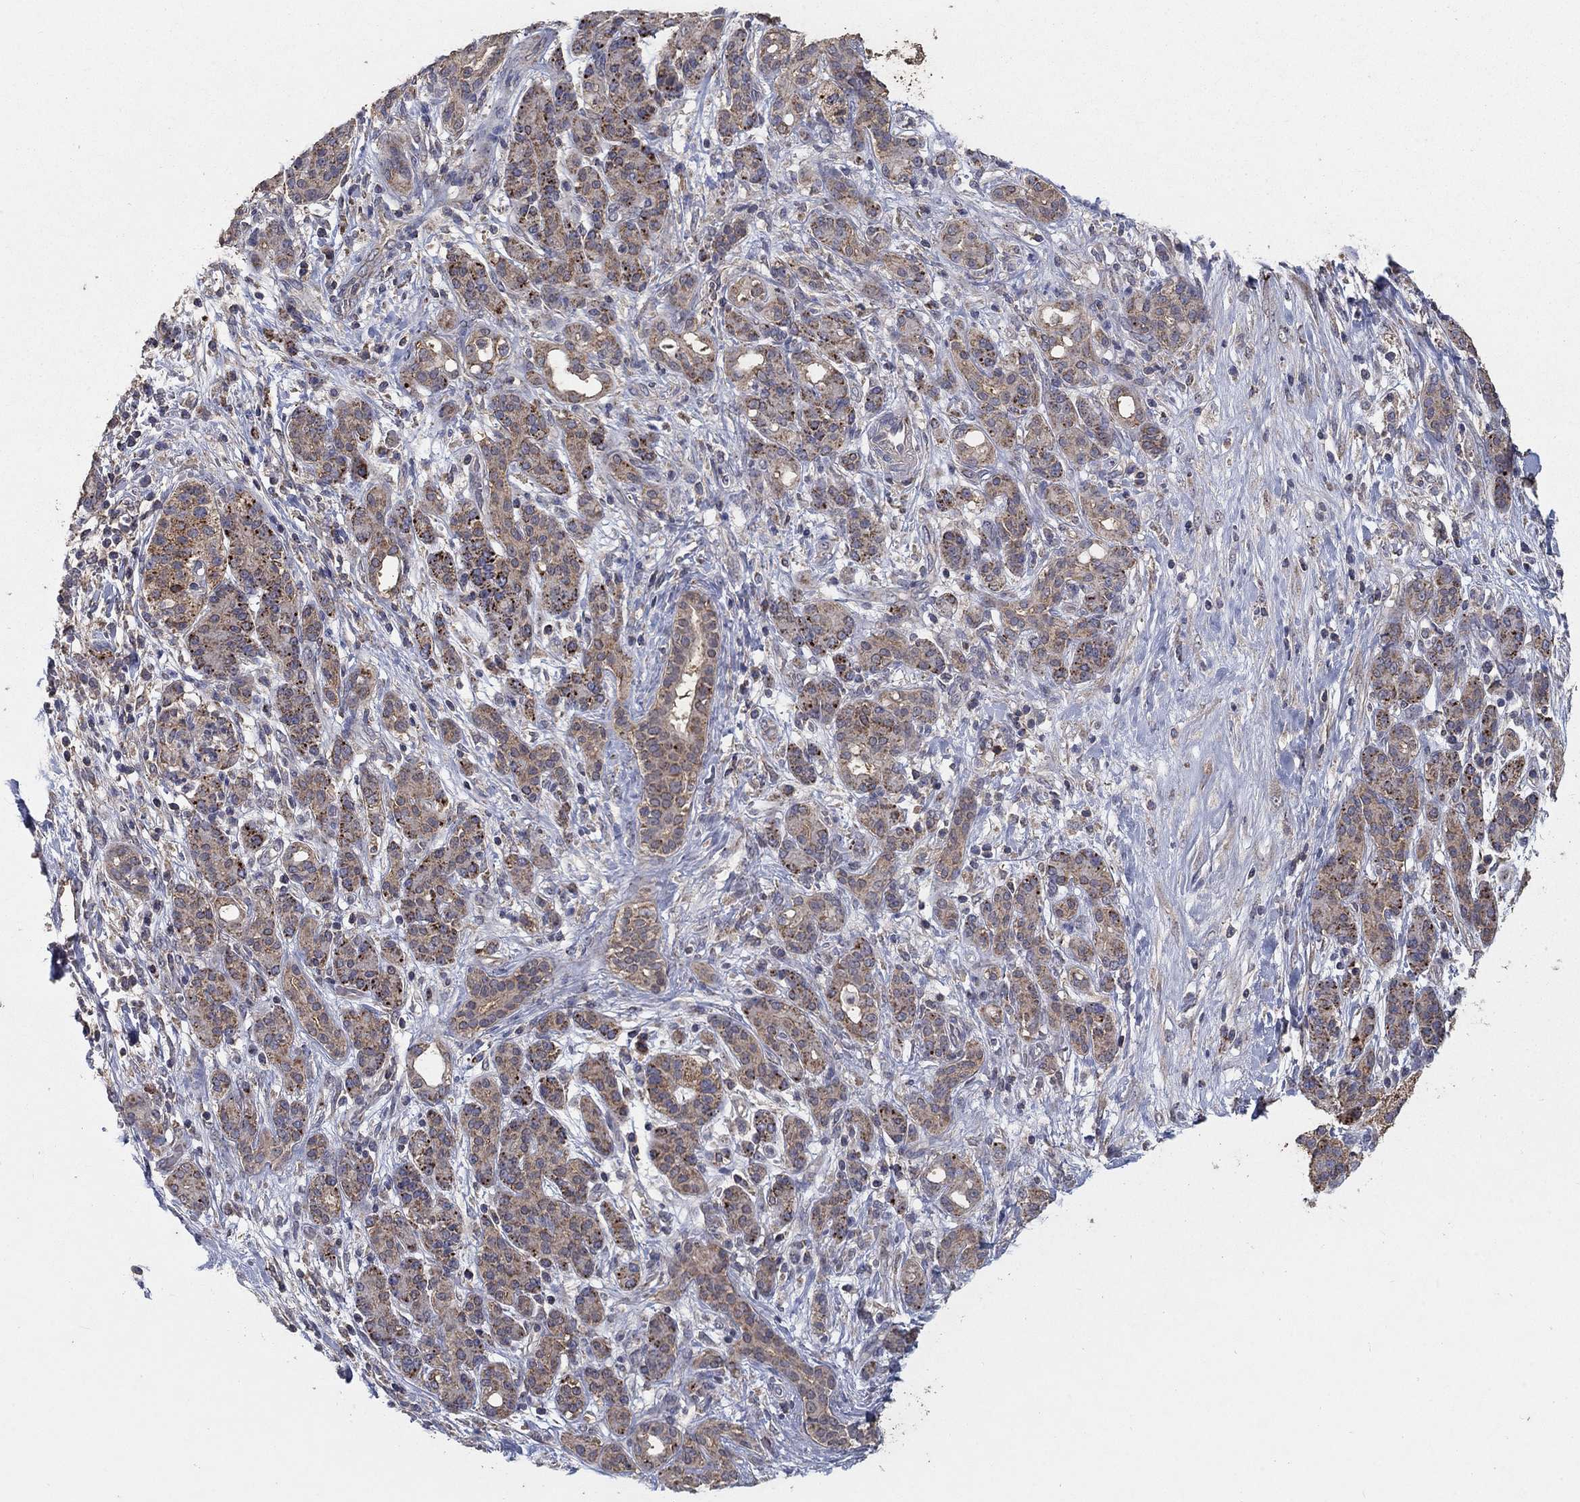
{"staining": {"intensity": "moderate", "quantity": ">75%", "location": "cytoplasmic/membranous"}, "tissue": "pancreatic cancer", "cell_type": "Tumor cells", "image_type": "cancer", "snomed": [{"axis": "morphology", "description": "Adenocarcinoma, NOS"}, {"axis": "topography", "description": "Pancreas"}], "caption": "Immunohistochemical staining of pancreatic cancer exhibits medium levels of moderate cytoplasmic/membranous positivity in approximately >75% of tumor cells. The protein of interest is shown in brown color, while the nuclei are stained blue.", "gene": "GPSM1", "patient": {"sex": "male", "age": 44}}